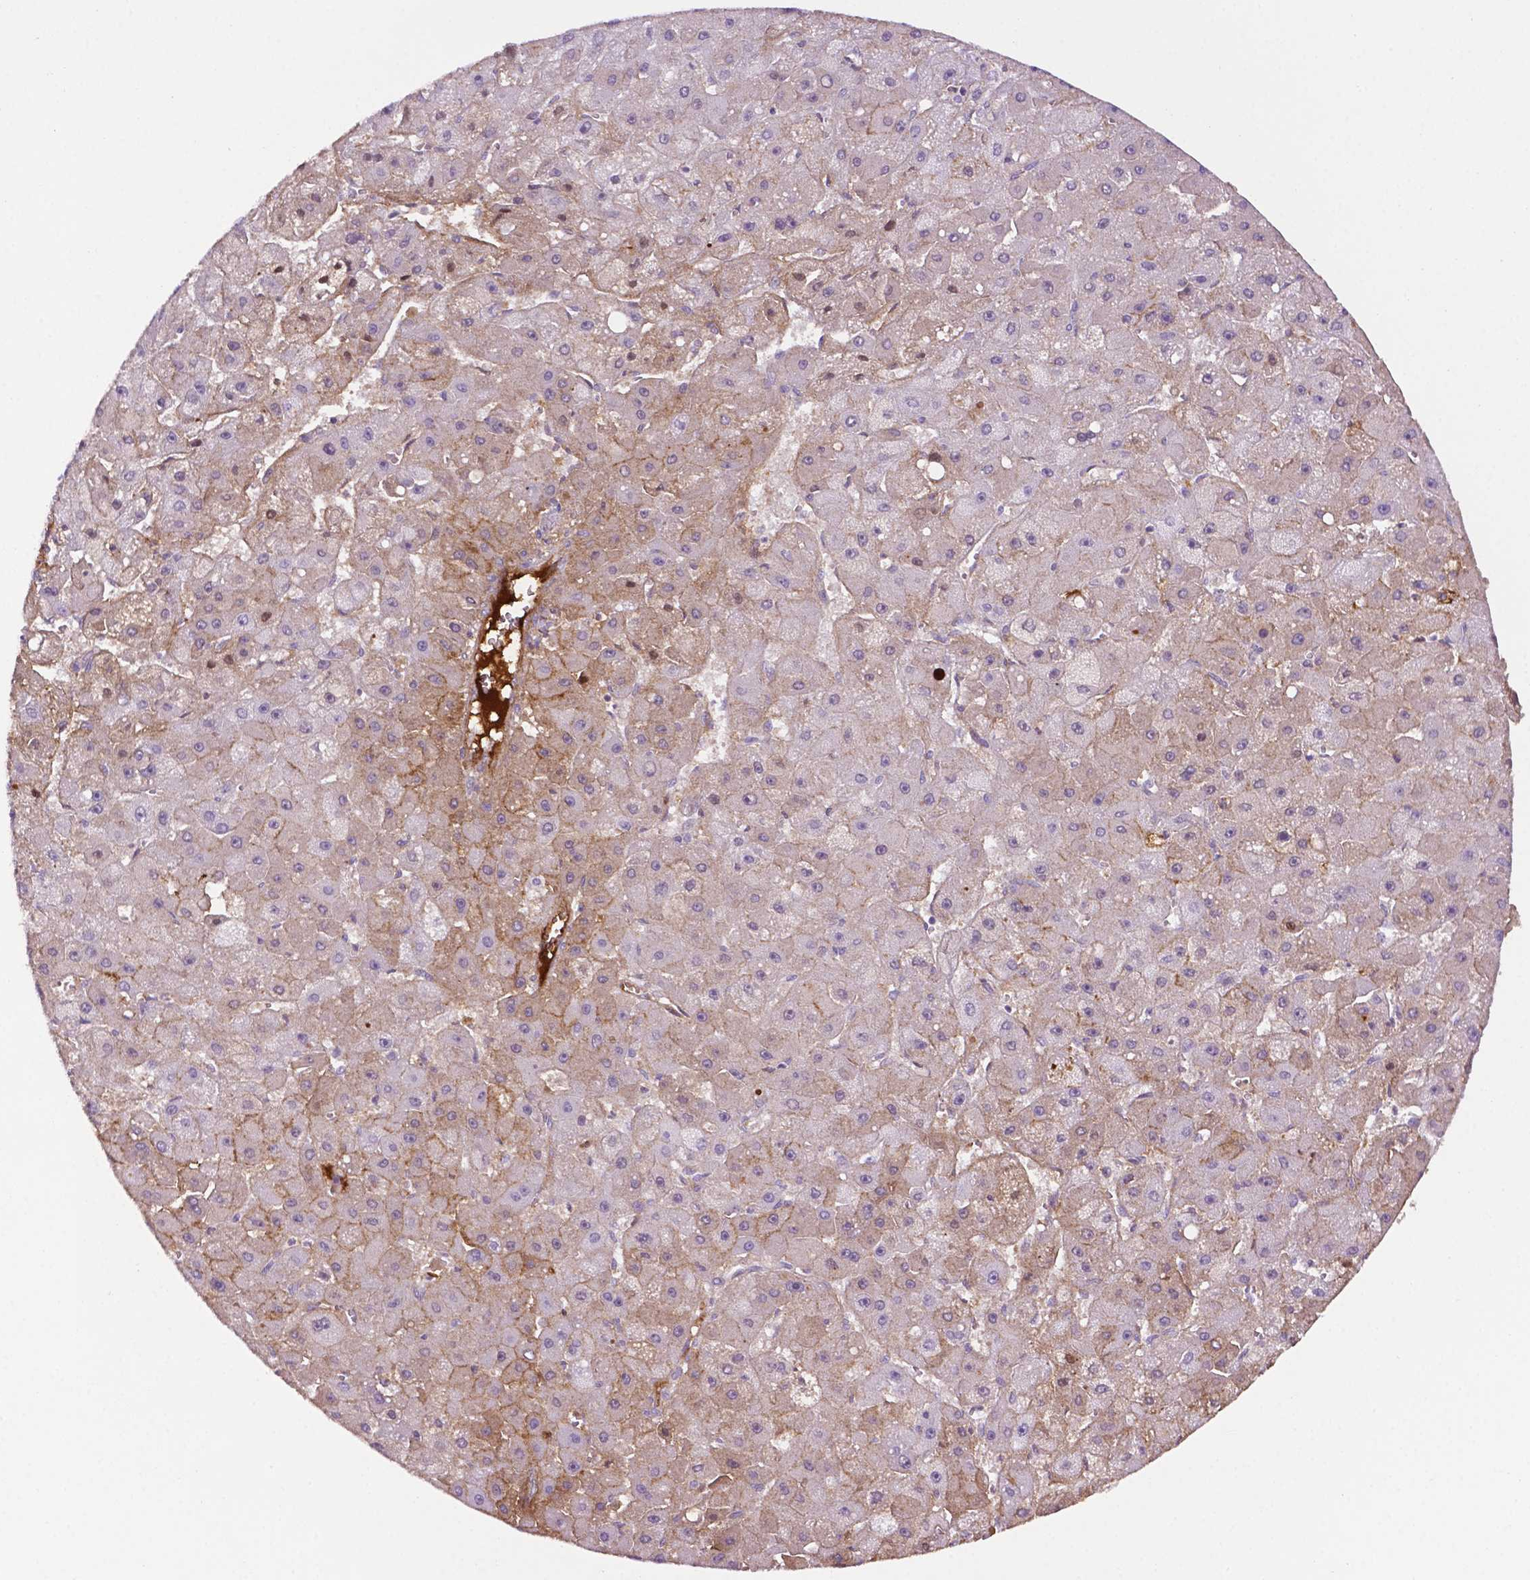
{"staining": {"intensity": "moderate", "quantity": "25%-75%", "location": "cytoplasmic/membranous"}, "tissue": "liver cancer", "cell_type": "Tumor cells", "image_type": "cancer", "snomed": [{"axis": "morphology", "description": "Carcinoma, Hepatocellular, NOS"}, {"axis": "topography", "description": "Liver"}], "caption": "Brown immunohistochemical staining in human hepatocellular carcinoma (liver) shows moderate cytoplasmic/membranous staining in approximately 25%-75% of tumor cells.", "gene": "FBLN1", "patient": {"sex": "female", "age": 25}}